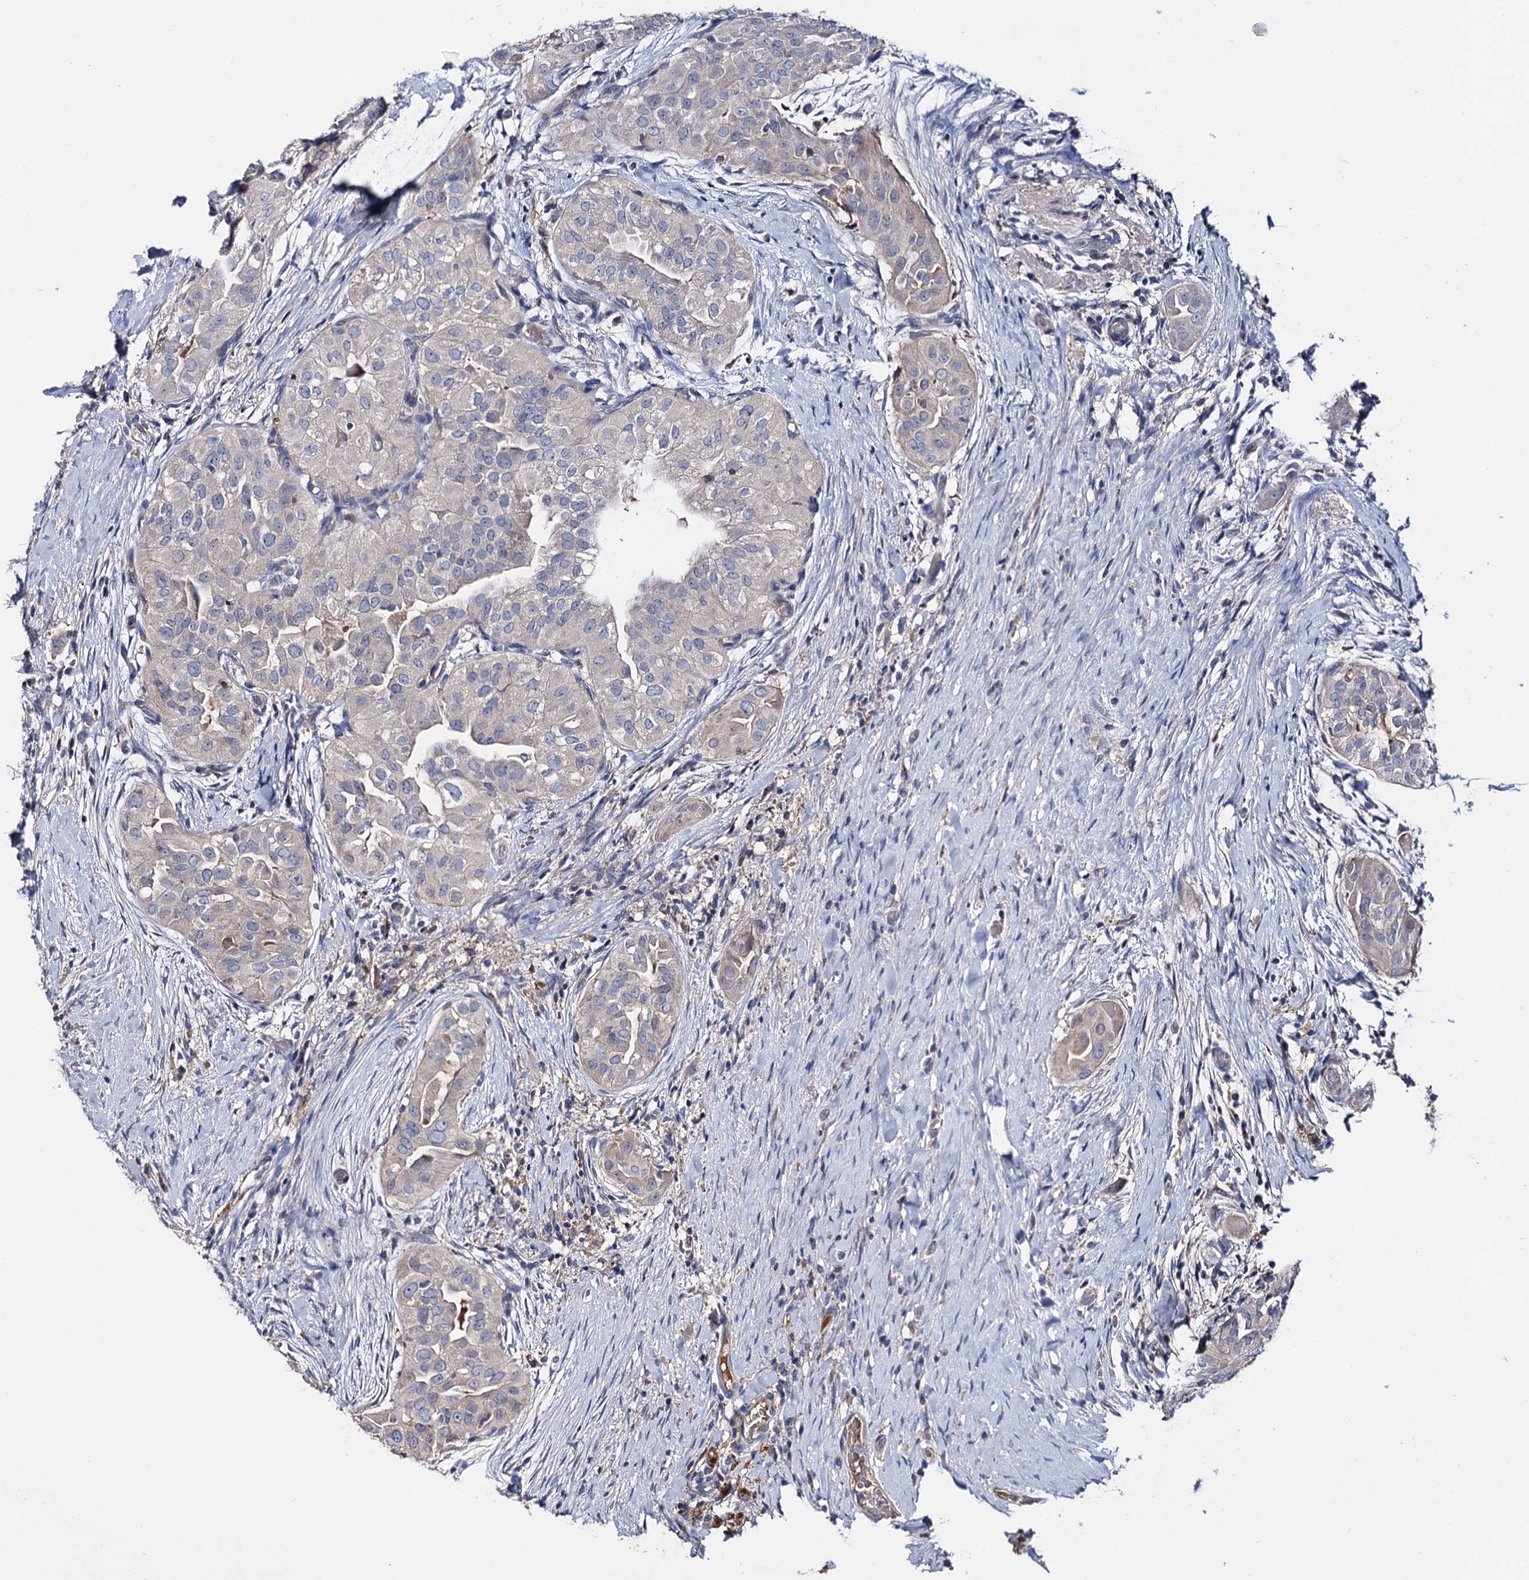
{"staining": {"intensity": "negative", "quantity": "none", "location": "none"}, "tissue": "thyroid cancer", "cell_type": "Tumor cells", "image_type": "cancer", "snomed": [{"axis": "morphology", "description": "Papillary adenocarcinoma, NOS"}, {"axis": "topography", "description": "Thyroid gland"}], "caption": "This is an IHC histopathology image of thyroid cancer (papillary adenocarcinoma). There is no positivity in tumor cells.", "gene": "PPP1R32", "patient": {"sex": "female", "age": 59}}